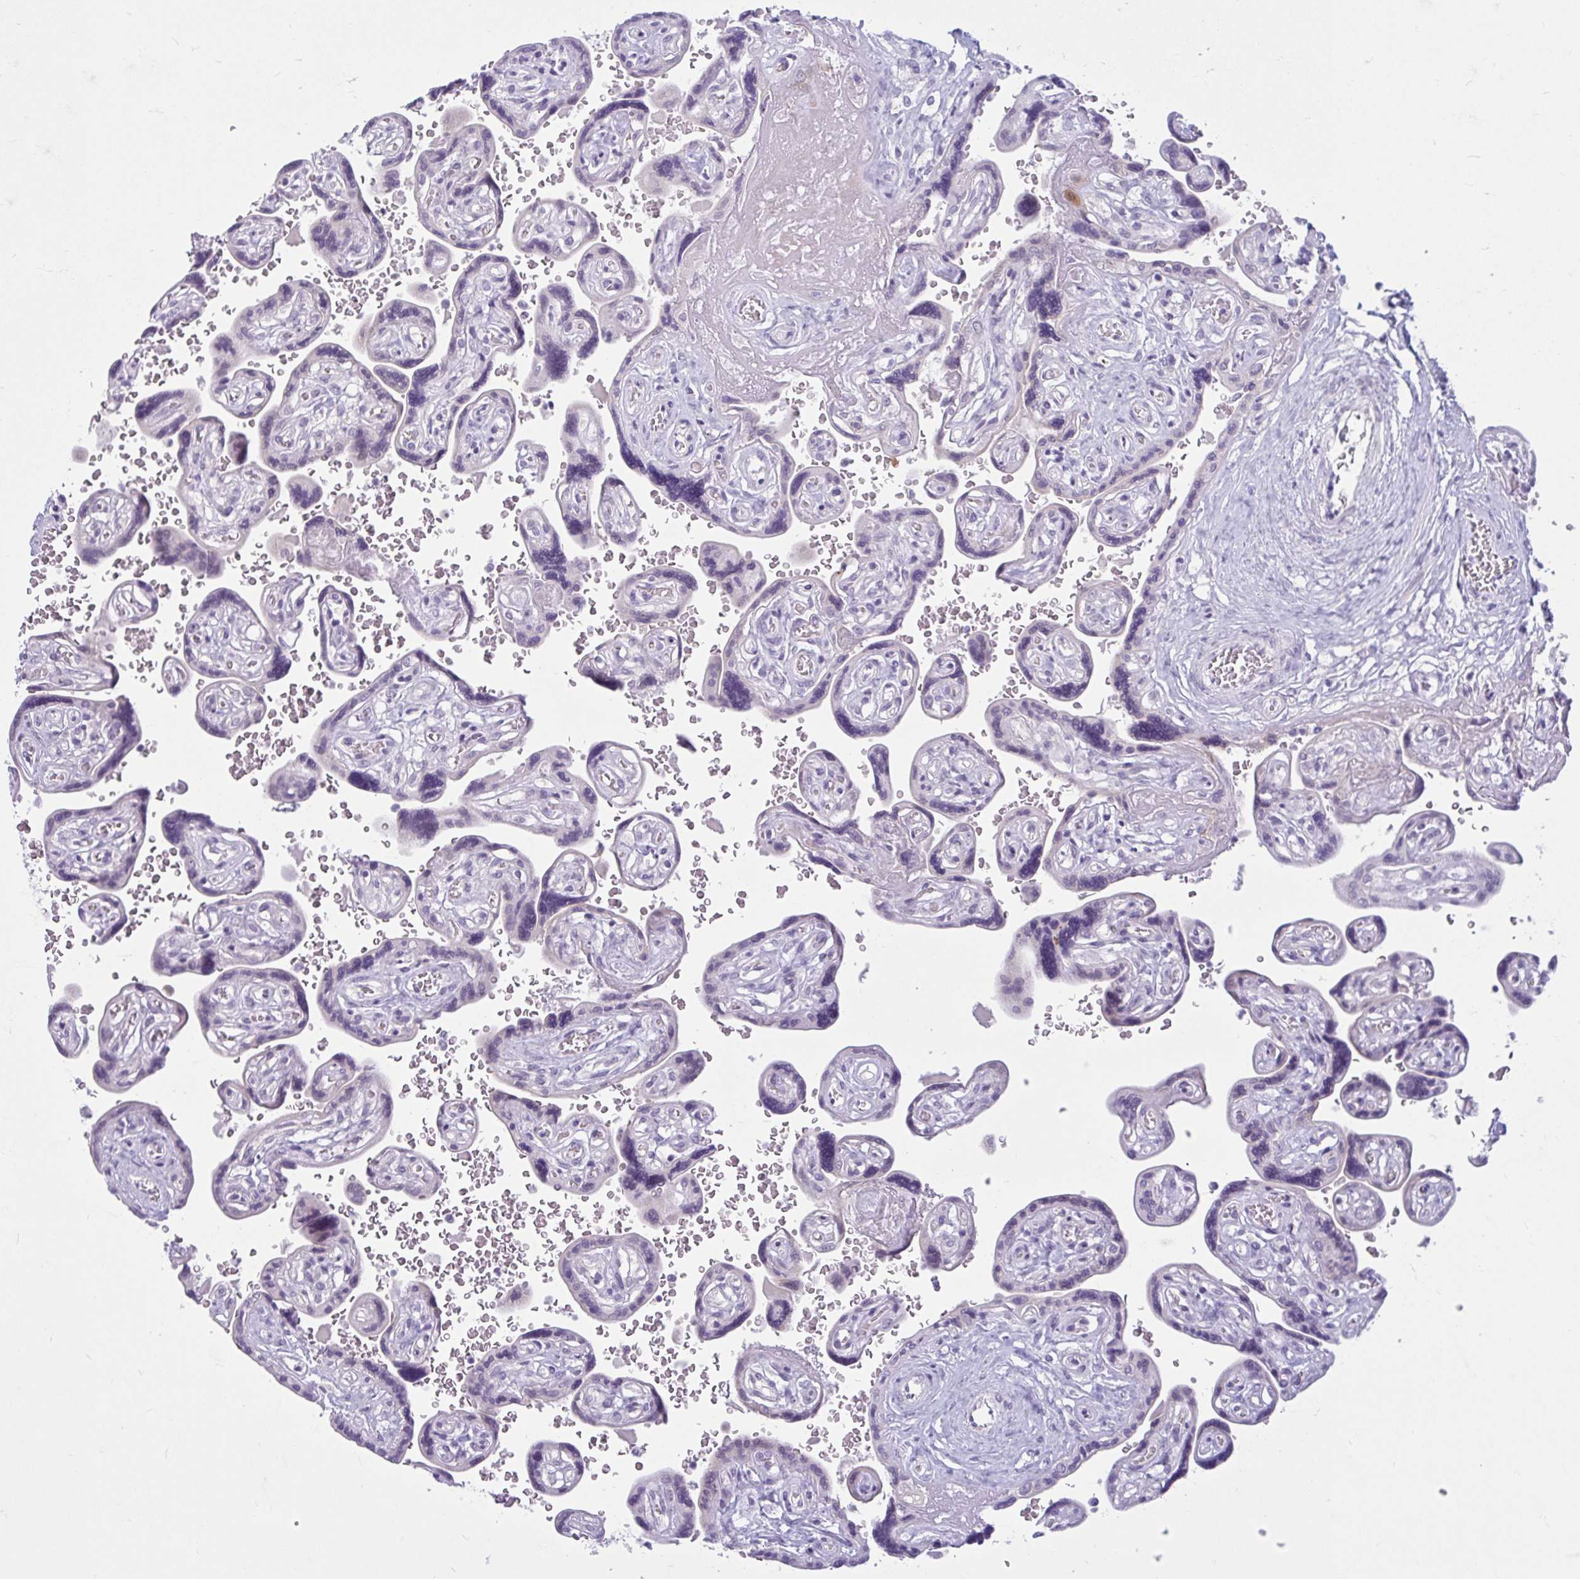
{"staining": {"intensity": "weak", "quantity": "25%-75%", "location": "cytoplasmic/membranous,nuclear"}, "tissue": "placenta", "cell_type": "Trophoblastic cells", "image_type": "normal", "snomed": [{"axis": "morphology", "description": "Normal tissue, NOS"}, {"axis": "topography", "description": "Placenta"}], "caption": "Placenta stained for a protein (brown) demonstrates weak cytoplasmic/membranous,nuclear positive staining in approximately 25%-75% of trophoblastic cells.", "gene": "FAM153A", "patient": {"sex": "female", "age": 32}}